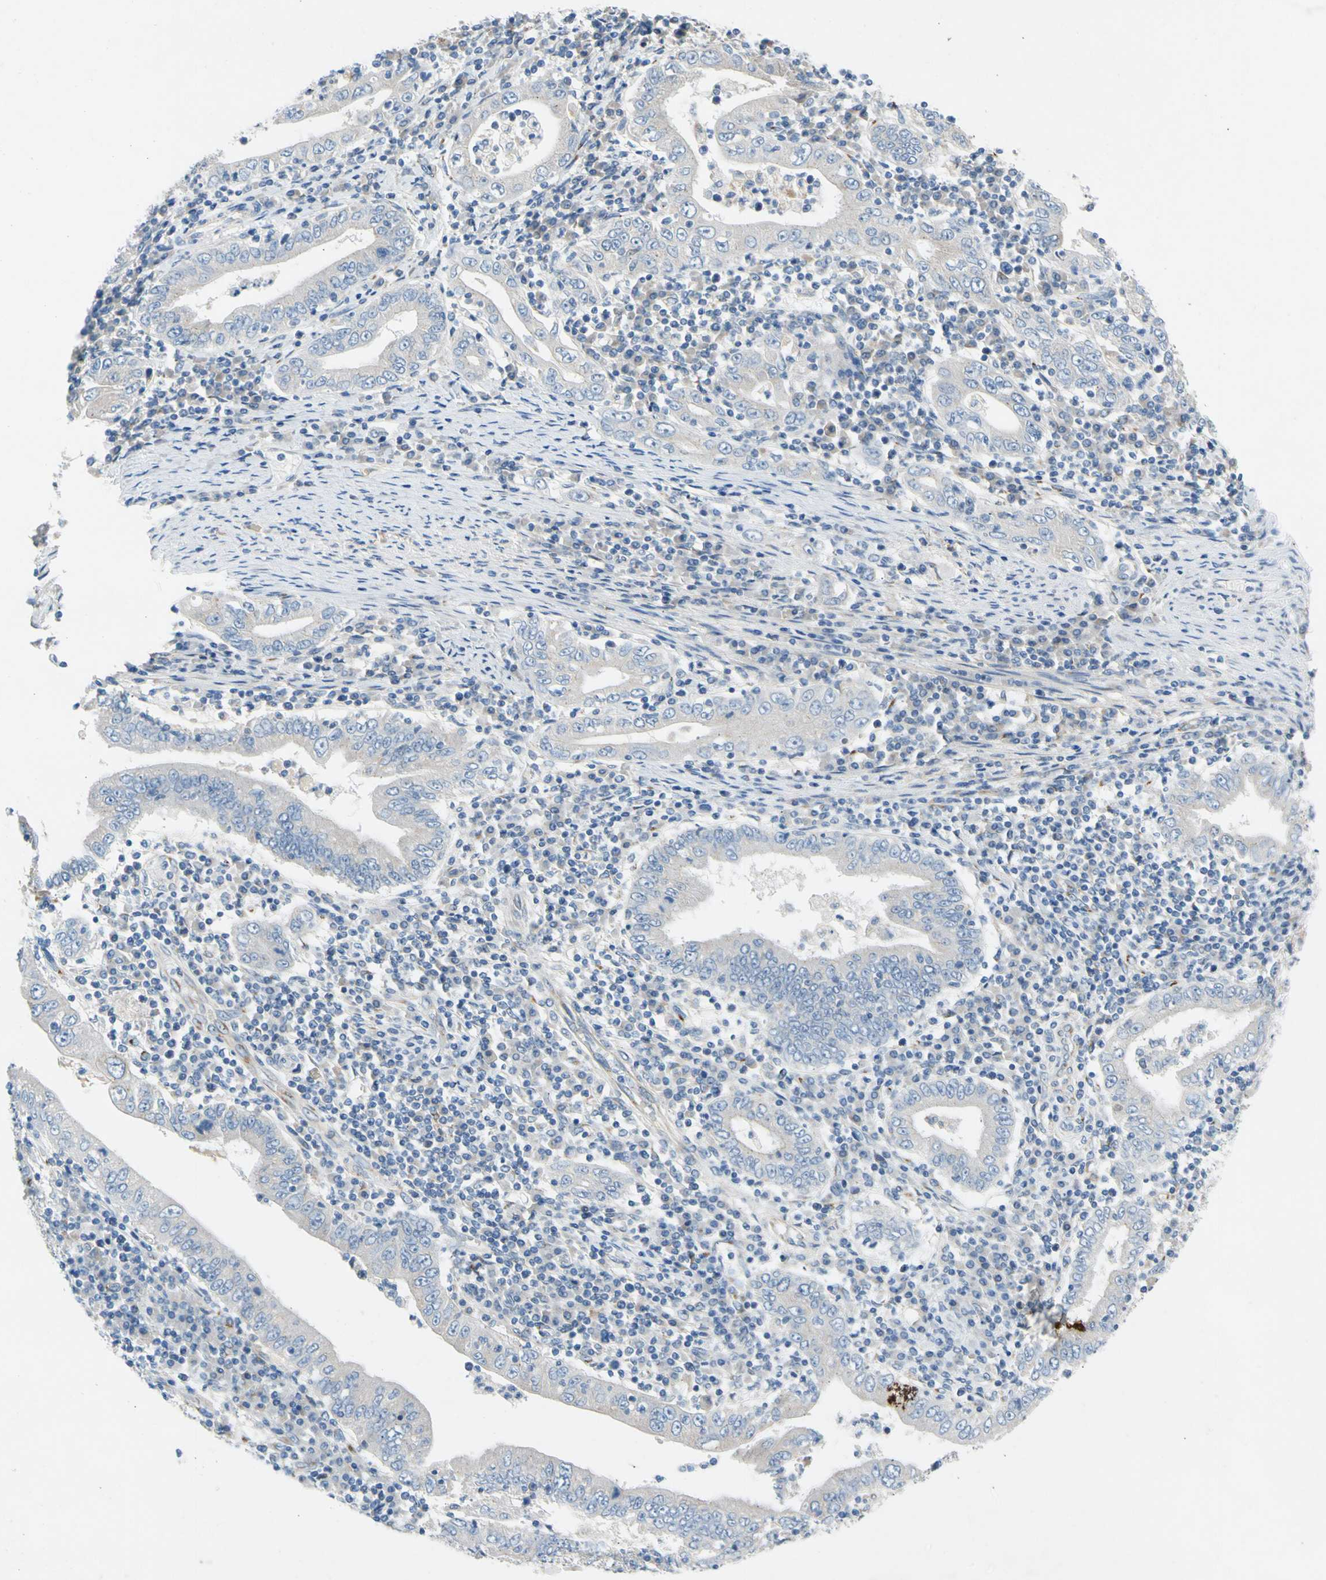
{"staining": {"intensity": "negative", "quantity": "none", "location": "none"}, "tissue": "stomach cancer", "cell_type": "Tumor cells", "image_type": "cancer", "snomed": [{"axis": "morphology", "description": "Normal tissue, NOS"}, {"axis": "morphology", "description": "Adenocarcinoma, NOS"}, {"axis": "topography", "description": "Esophagus"}, {"axis": "topography", "description": "Stomach, upper"}, {"axis": "topography", "description": "Peripheral nerve tissue"}], "caption": "Protein analysis of stomach adenocarcinoma reveals no significant staining in tumor cells. Brightfield microscopy of IHC stained with DAB (3,3'-diaminobenzidine) (brown) and hematoxylin (blue), captured at high magnification.", "gene": "GASK1B", "patient": {"sex": "male", "age": 62}}